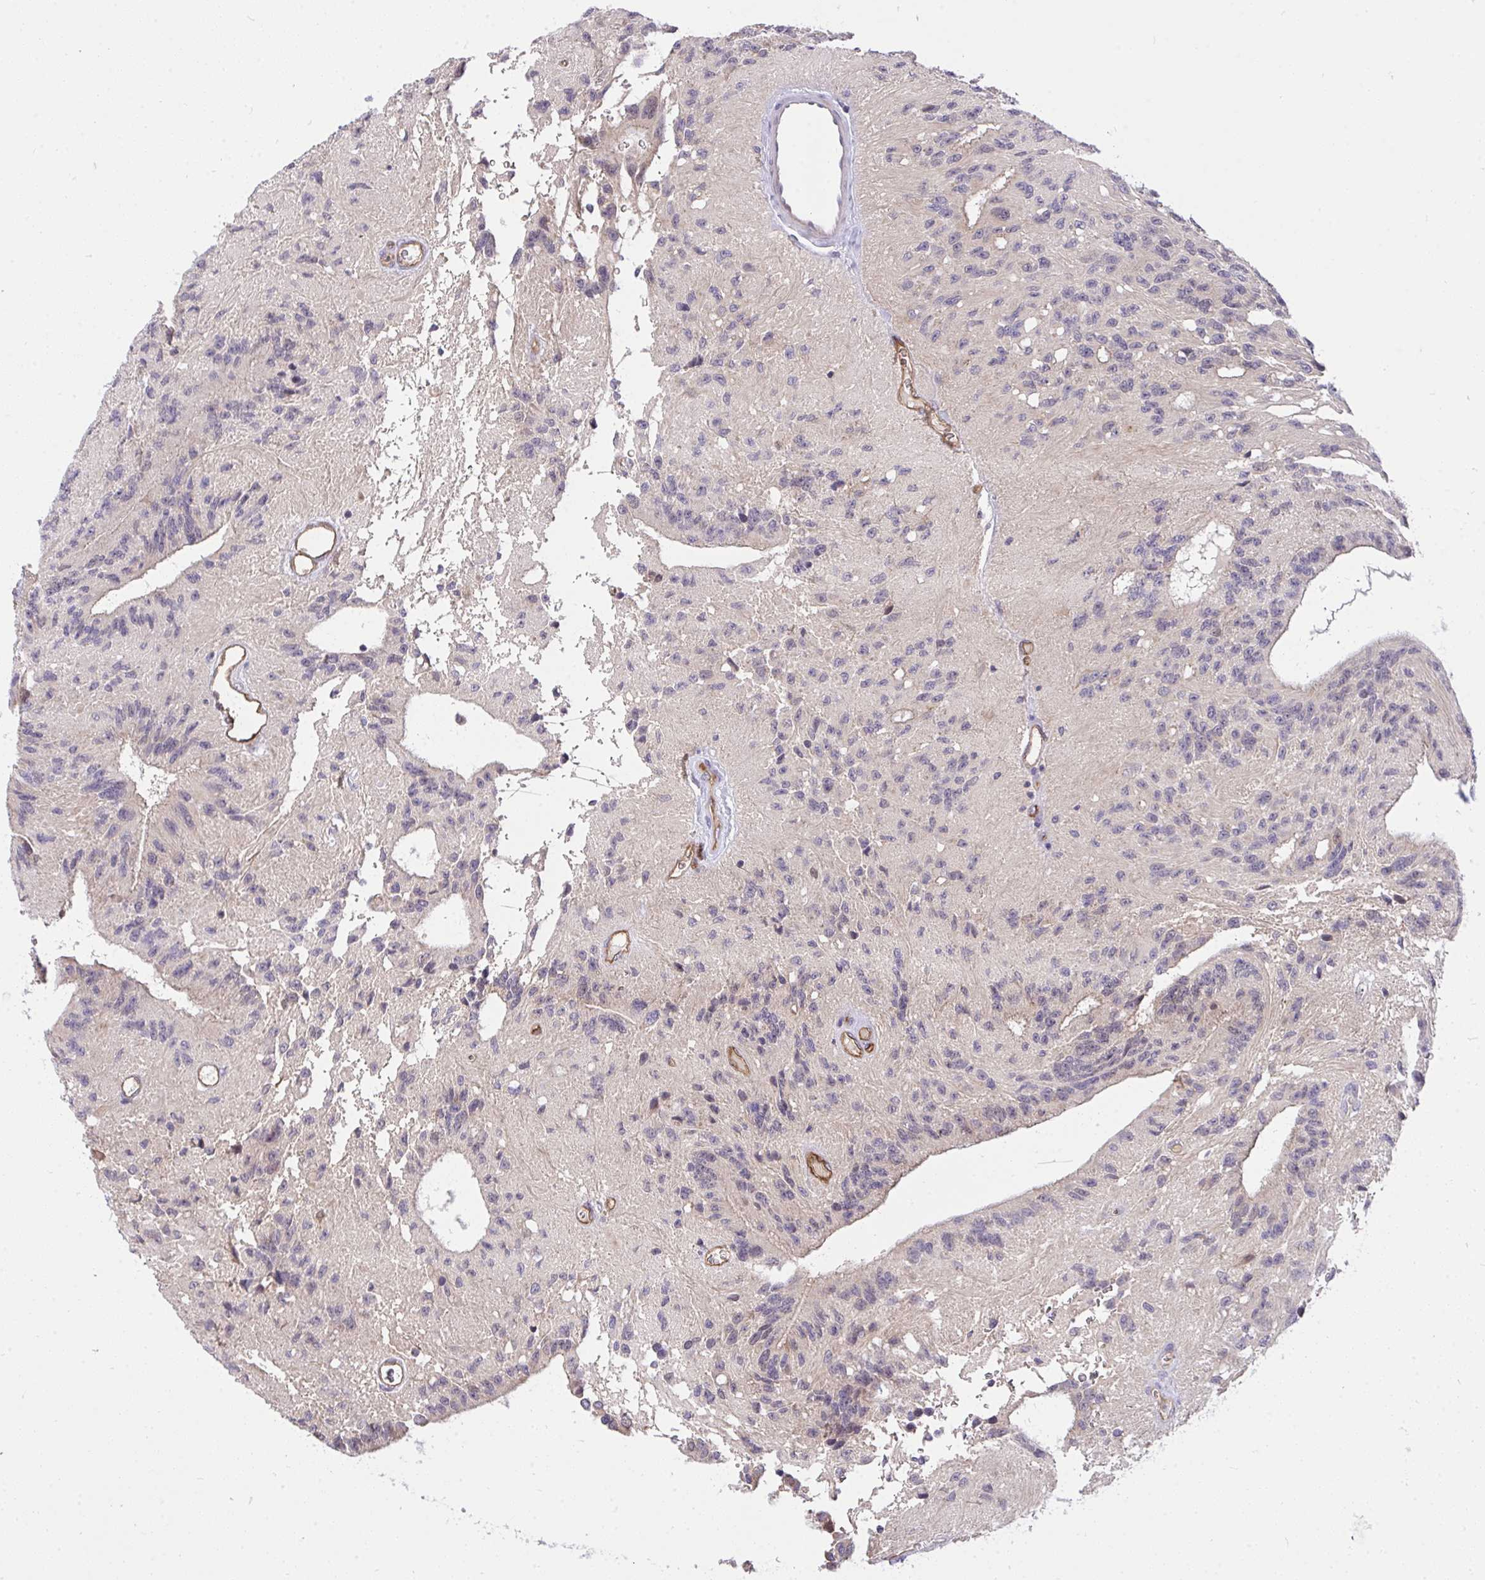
{"staining": {"intensity": "negative", "quantity": "none", "location": "none"}, "tissue": "glioma", "cell_type": "Tumor cells", "image_type": "cancer", "snomed": [{"axis": "morphology", "description": "Glioma, malignant, Low grade"}, {"axis": "topography", "description": "Brain"}], "caption": "Immunohistochemistry photomicrograph of human glioma stained for a protein (brown), which demonstrates no expression in tumor cells.", "gene": "C19orf54", "patient": {"sex": "male", "age": 31}}